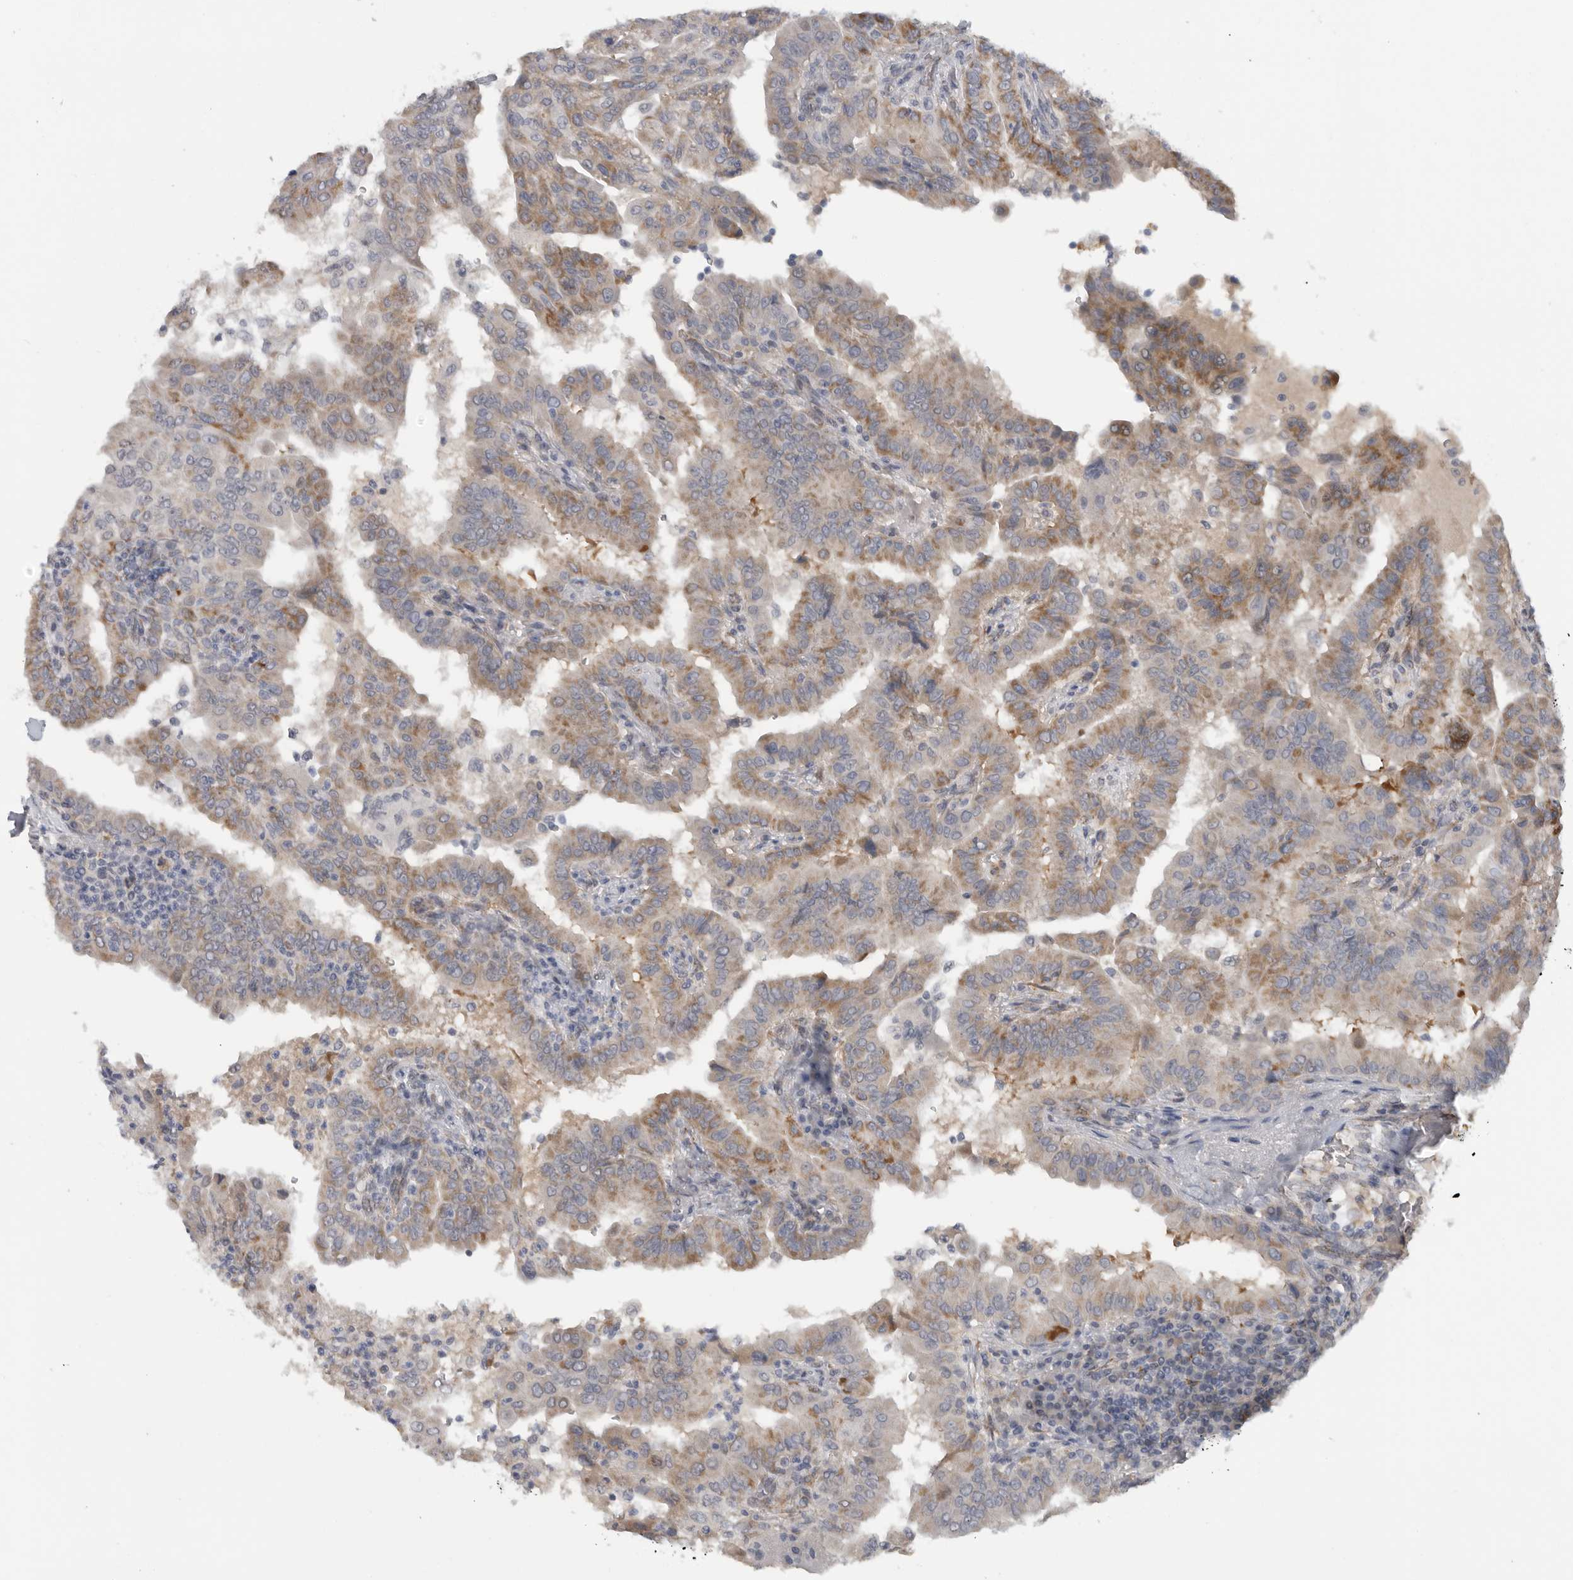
{"staining": {"intensity": "moderate", "quantity": ">75%", "location": "cytoplasmic/membranous"}, "tissue": "thyroid cancer", "cell_type": "Tumor cells", "image_type": "cancer", "snomed": [{"axis": "morphology", "description": "Papillary adenocarcinoma, NOS"}, {"axis": "topography", "description": "Thyroid gland"}], "caption": "This is an image of immunohistochemistry (IHC) staining of thyroid papillary adenocarcinoma, which shows moderate staining in the cytoplasmic/membranous of tumor cells.", "gene": "DYRK2", "patient": {"sex": "male", "age": 33}}